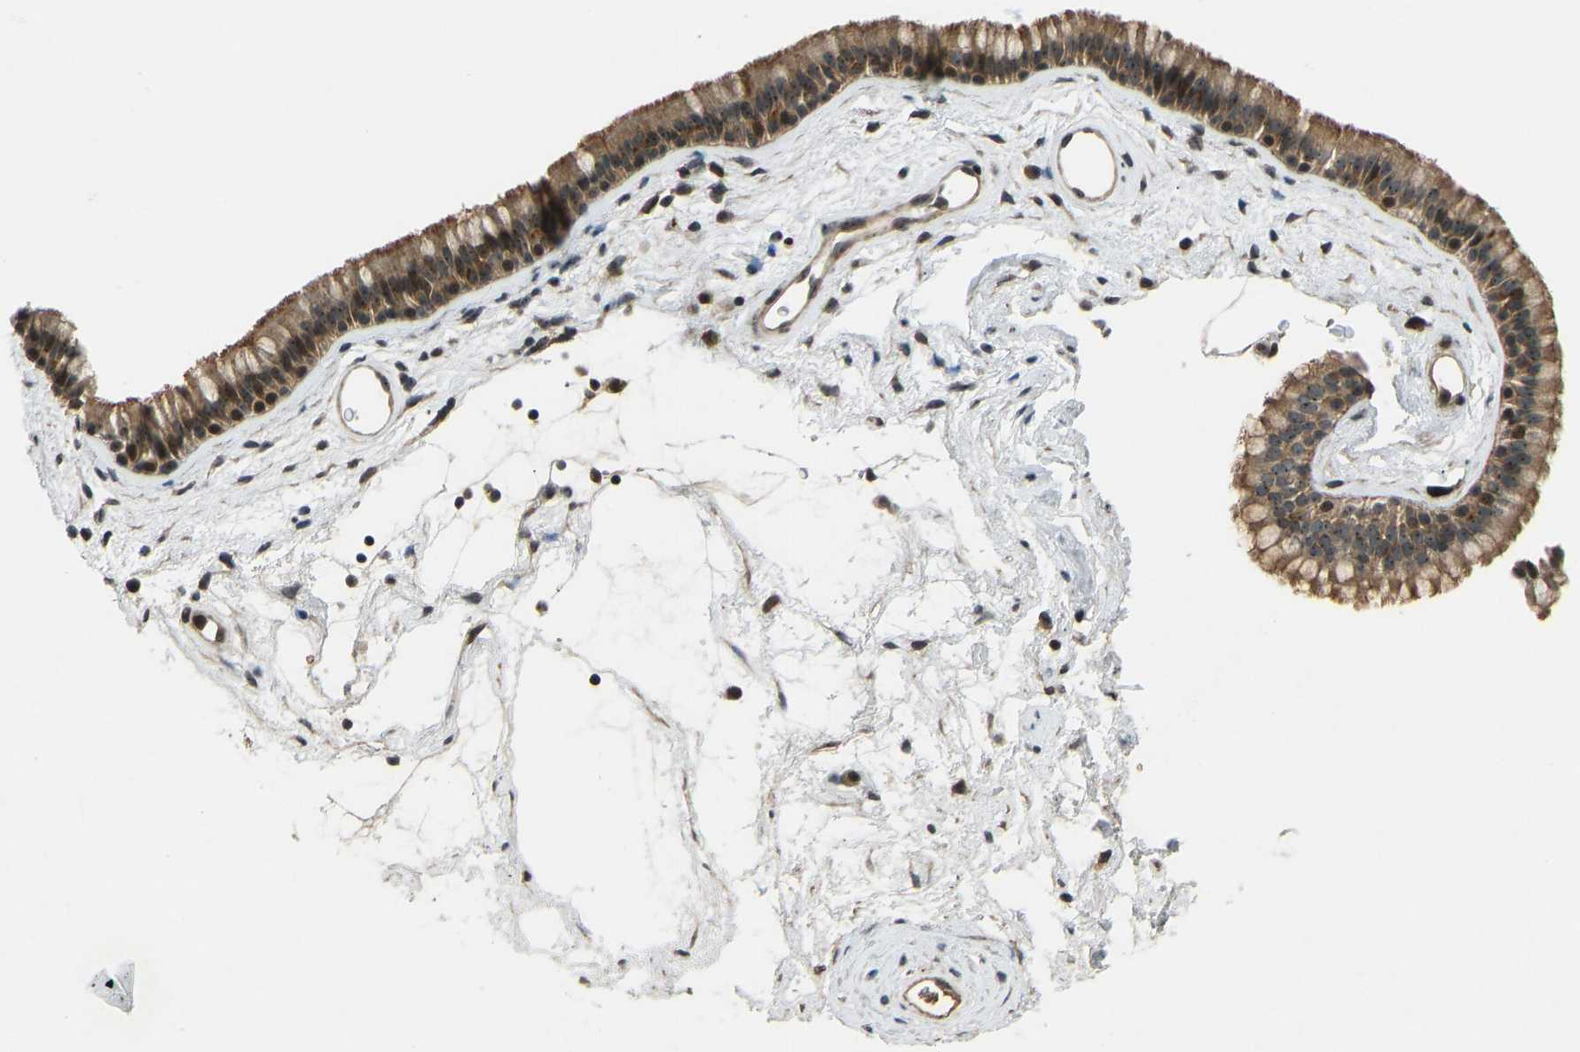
{"staining": {"intensity": "moderate", "quantity": ">75%", "location": "cytoplasmic/membranous,nuclear"}, "tissue": "nasopharynx", "cell_type": "Respiratory epithelial cells", "image_type": "normal", "snomed": [{"axis": "morphology", "description": "Normal tissue, NOS"}, {"axis": "morphology", "description": "Inflammation, NOS"}, {"axis": "topography", "description": "Nasopharynx"}], "caption": "Immunohistochemistry (IHC) micrograph of benign human nasopharynx stained for a protein (brown), which reveals medium levels of moderate cytoplasmic/membranous,nuclear expression in about >75% of respiratory epithelial cells.", "gene": "SVOPL", "patient": {"sex": "male", "age": 48}}